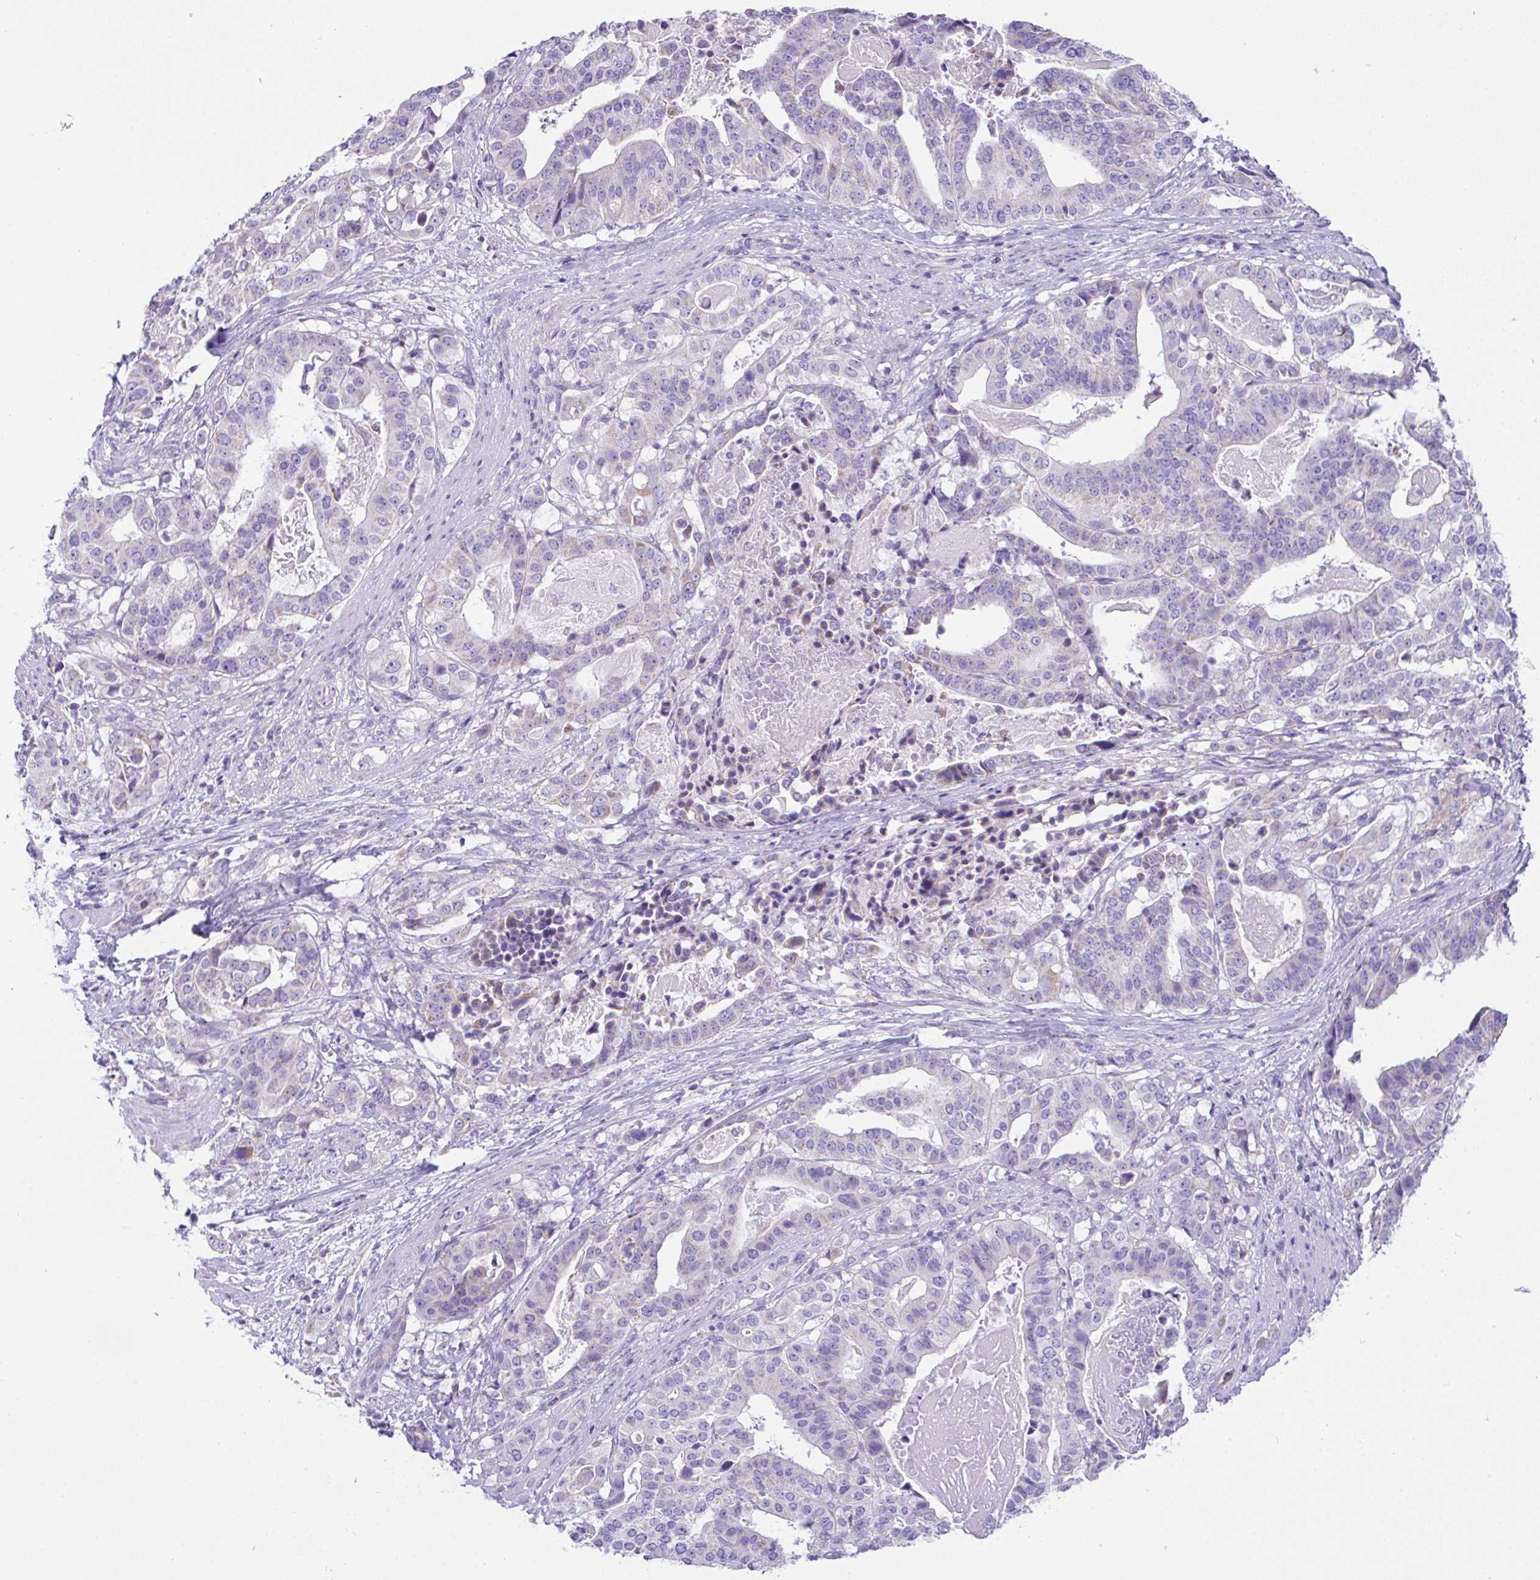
{"staining": {"intensity": "negative", "quantity": "none", "location": "none"}, "tissue": "stomach cancer", "cell_type": "Tumor cells", "image_type": "cancer", "snomed": [{"axis": "morphology", "description": "Adenocarcinoma, NOS"}, {"axis": "topography", "description": "Stomach"}], "caption": "DAB (3,3'-diaminobenzidine) immunohistochemical staining of human adenocarcinoma (stomach) reveals no significant staining in tumor cells.", "gene": "NLRP8", "patient": {"sex": "male", "age": 48}}